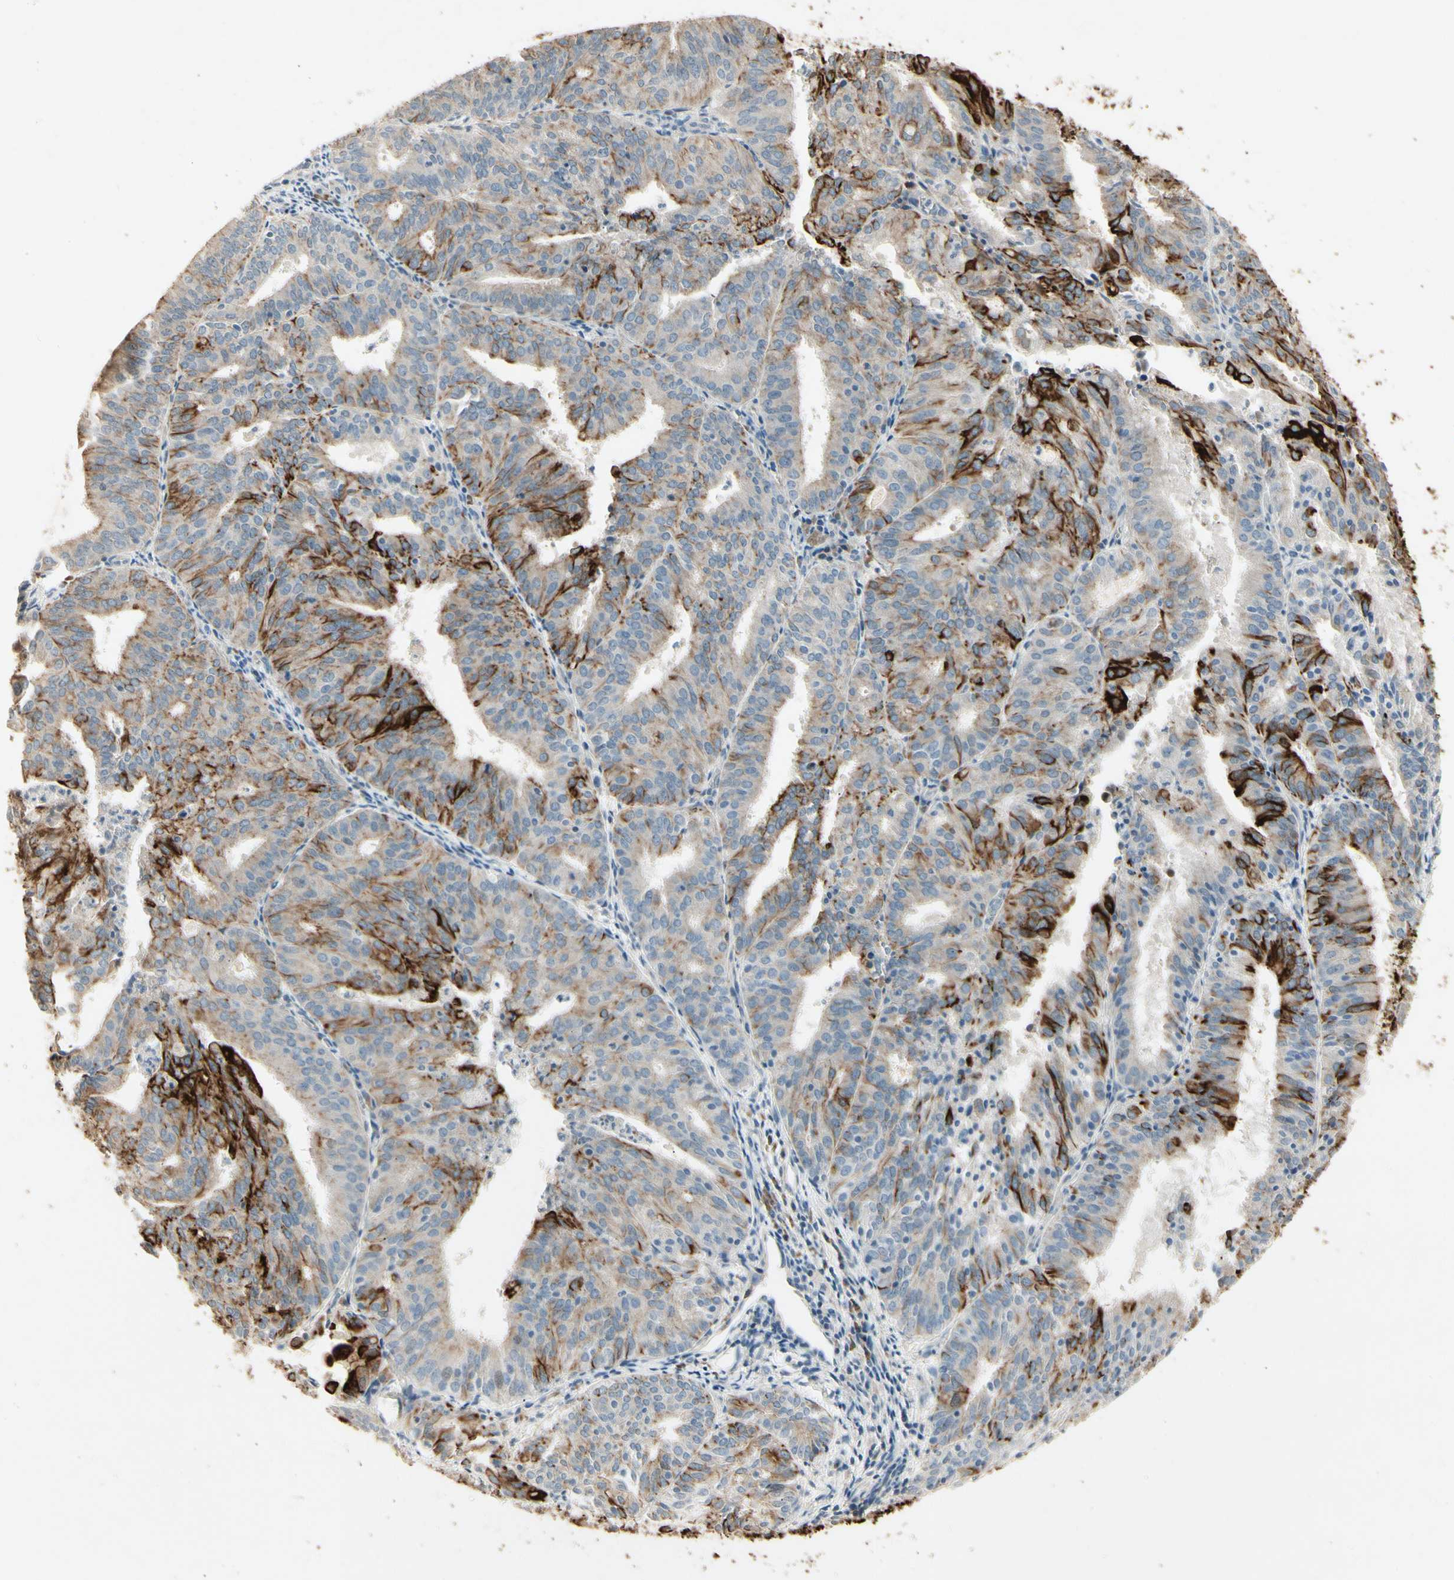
{"staining": {"intensity": "strong", "quantity": "25%-75%", "location": "cytoplasmic/membranous"}, "tissue": "endometrial cancer", "cell_type": "Tumor cells", "image_type": "cancer", "snomed": [{"axis": "morphology", "description": "Adenocarcinoma, NOS"}, {"axis": "topography", "description": "Uterus"}], "caption": "Protein staining demonstrates strong cytoplasmic/membranous positivity in approximately 25%-75% of tumor cells in endometrial cancer.", "gene": "SKIL", "patient": {"sex": "female", "age": 60}}